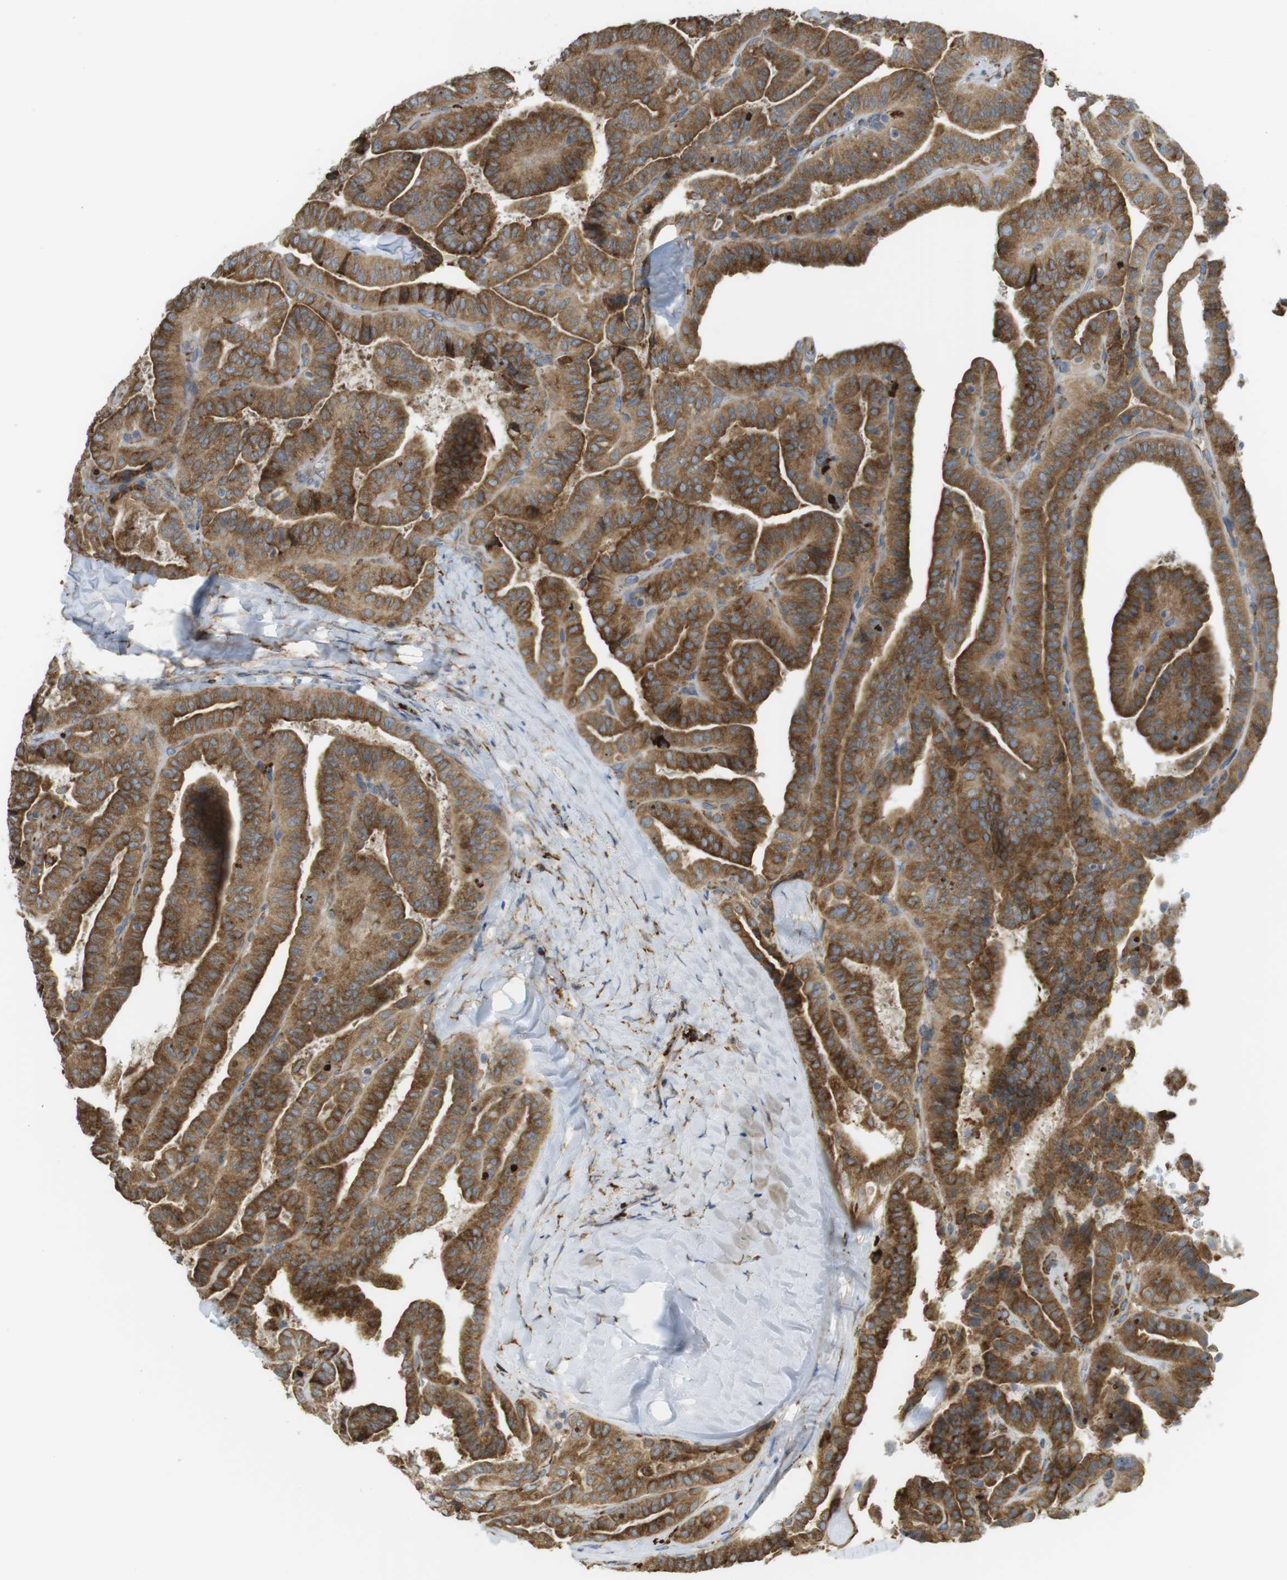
{"staining": {"intensity": "moderate", "quantity": ">75%", "location": "cytoplasmic/membranous"}, "tissue": "thyroid cancer", "cell_type": "Tumor cells", "image_type": "cancer", "snomed": [{"axis": "morphology", "description": "Papillary adenocarcinoma, NOS"}, {"axis": "topography", "description": "Thyroid gland"}], "caption": "A medium amount of moderate cytoplasmic/membranous positivity is seen in about >75% of tumor cells in thyroid cancer (papillary adenocarcinoma) tissue.", "gene": "MBOAT2", "patient": {"sex": "male", "age": 77}}